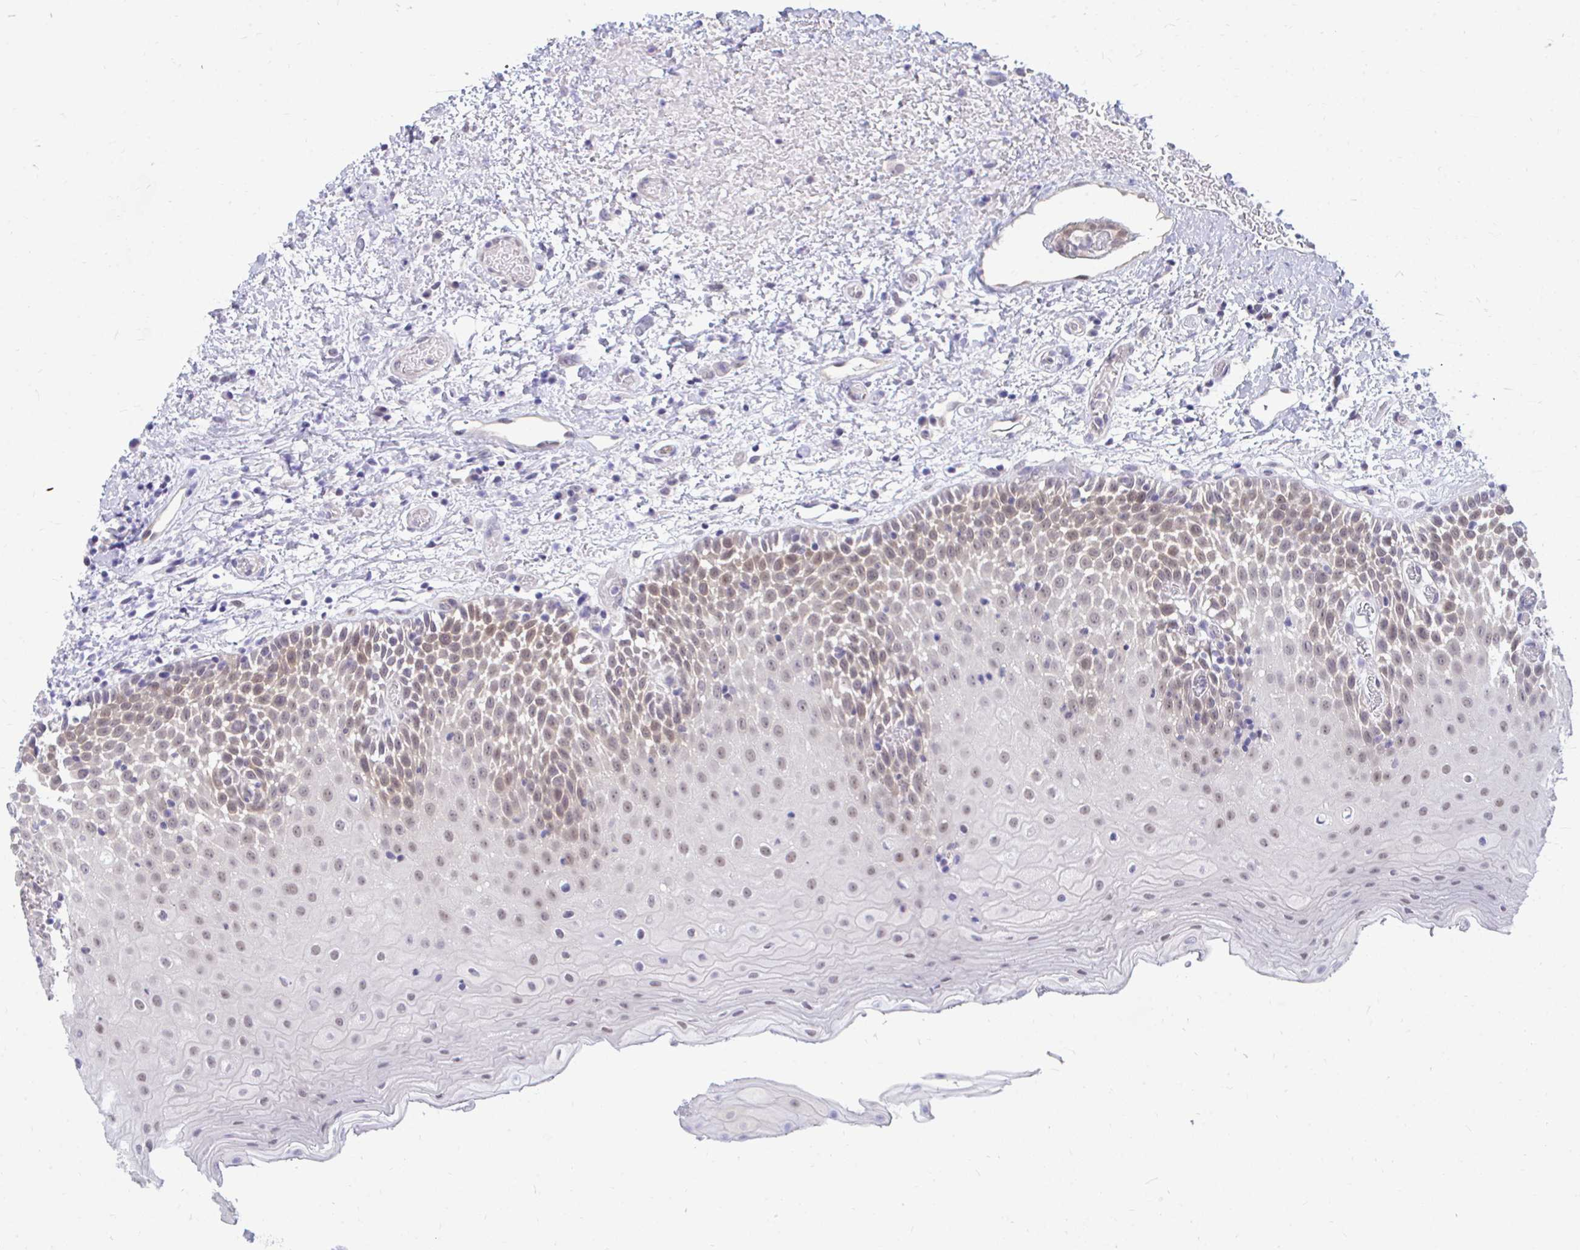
{"staining": {"intensity": "moderate", "quantity": "<25%", "location": "nuclear"}, "tissue": "oral mucosa", "cell_type": "Squamous epithelial cells", "image_type": "normal", "snomed": [{"axis": "morphology", "description": "Normal tissue, NOS"}, {"axis": "topography", "description": "Oral tissue"}], "caption": "A photomicrograph showing moderate nuclear staining in about <25% of squamous epithelial cells in normal oral mucosa, as visualized by brown immunohistochemical staining.", "gene": "CSE1L", "patient": {"sex": "female", "age": 82}}